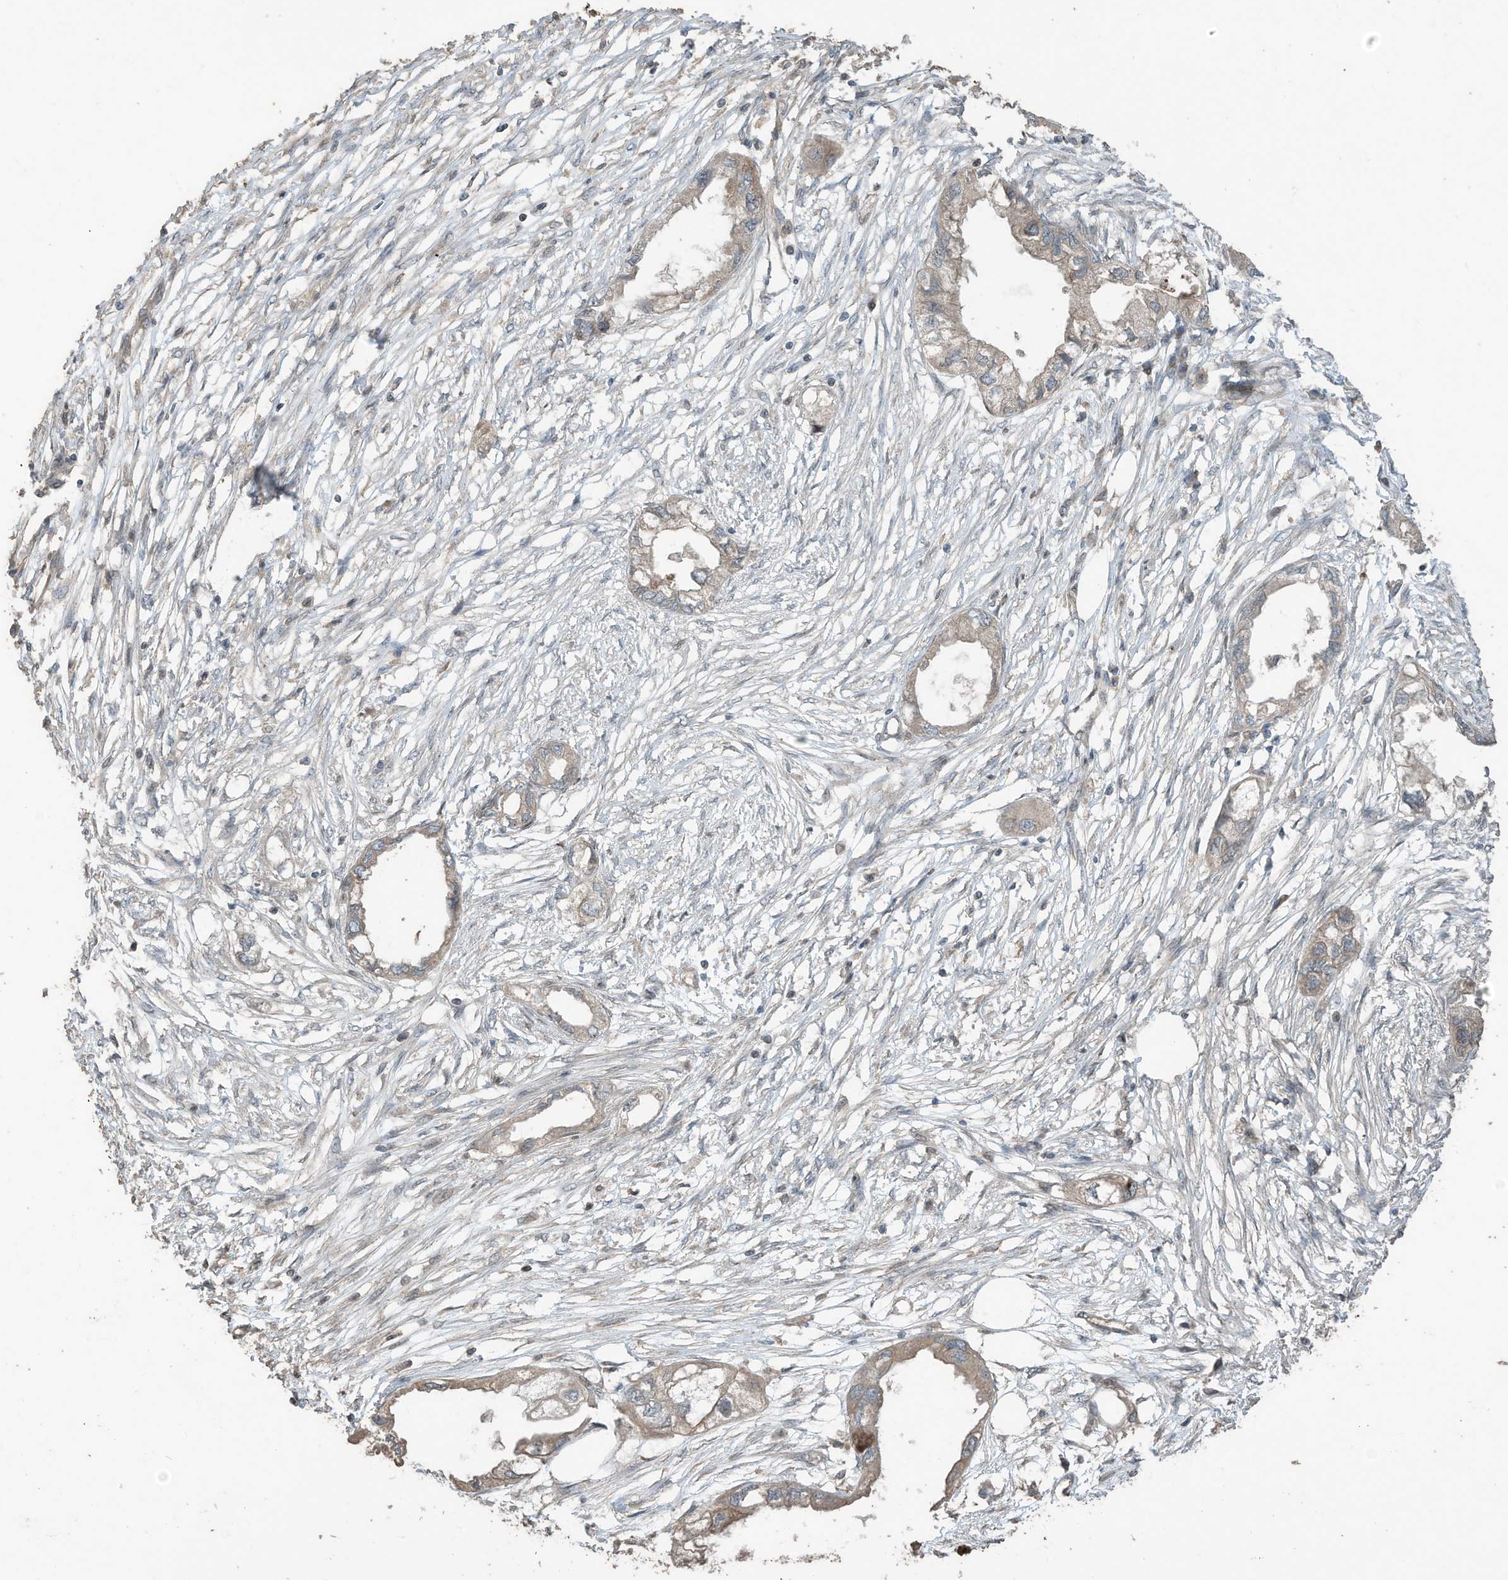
{"staining": {"intensity": "weak", "quantity": ">75%", "location": "cytoplasmic/membranous"}, "tissue": "endometrial cancer", "cell_type": "Tumor cells", "image_type": "cancer", "snomed": [{"axis": "morphology", "description": "Adenocarcinoma, NOS"}, {"axis": "morphology", "description": "Adenocarcinoma, metastatic, NOS"}, {"axis": "topography", "description": "Adipose tissue"}, {"axis": "topography", "description": "Endometrium"}], "caption": "Weak cytoplasmic/membranous protein staining is present in approximately >75% of tumor cells in endometrial cancer.", "gene": "ZNF653", "patient": {"sex": "female", "age": 67}}